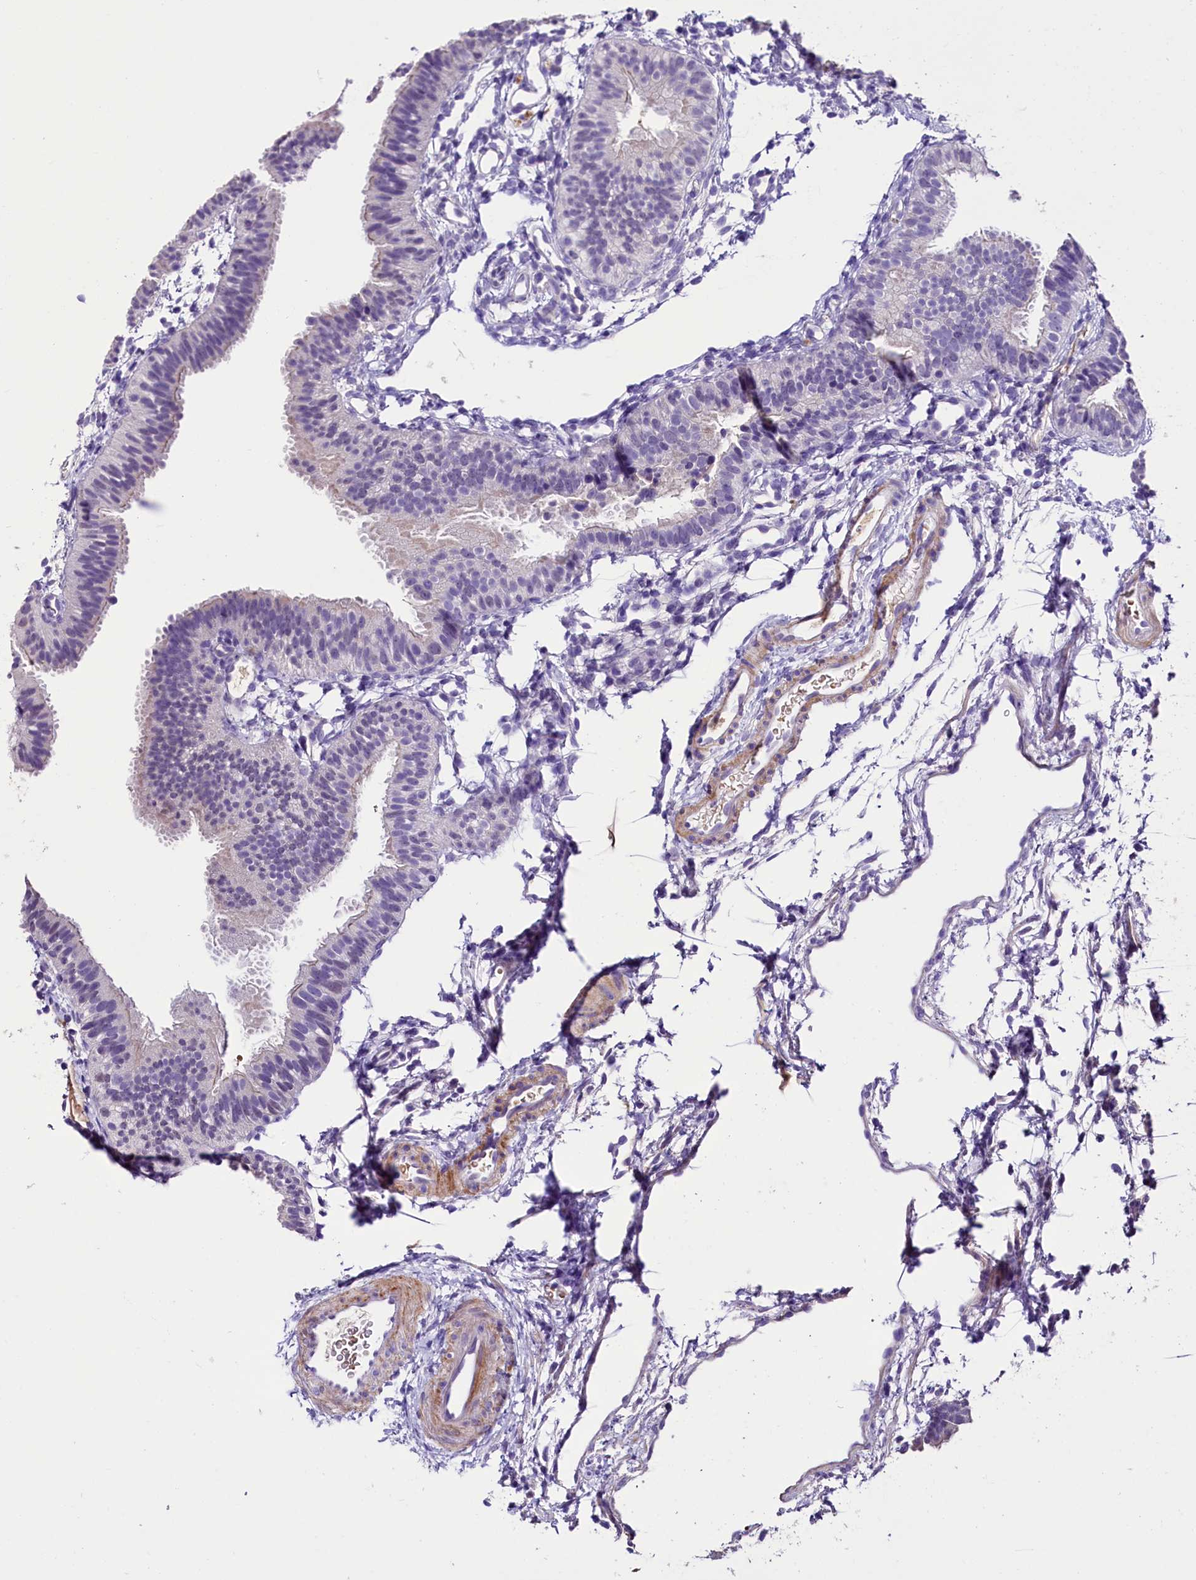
{"staining": {"intensity": "negative", "quantity": "none", "location": "none"}, "tissue": "fallopian tube", "cell_type": "Glandular cells", "image_type": "normal", "snomed": [{"axis": "morphology", "description": "Normal tissue, NOS"}, {"axis": "topography", "description": "Fallopian tube"}], "caption": "Immunohistochemical staining of normal human fallopian tube exhibits no significant expression in glandular cells. The staining was performed using DAB to visualize the protein expression in brown, while the nuclei were stained in blue with hematoxylin (Magnification: 20x).", "gene": "MEX3B", "patient": {"sex": "female", "age": 35}}